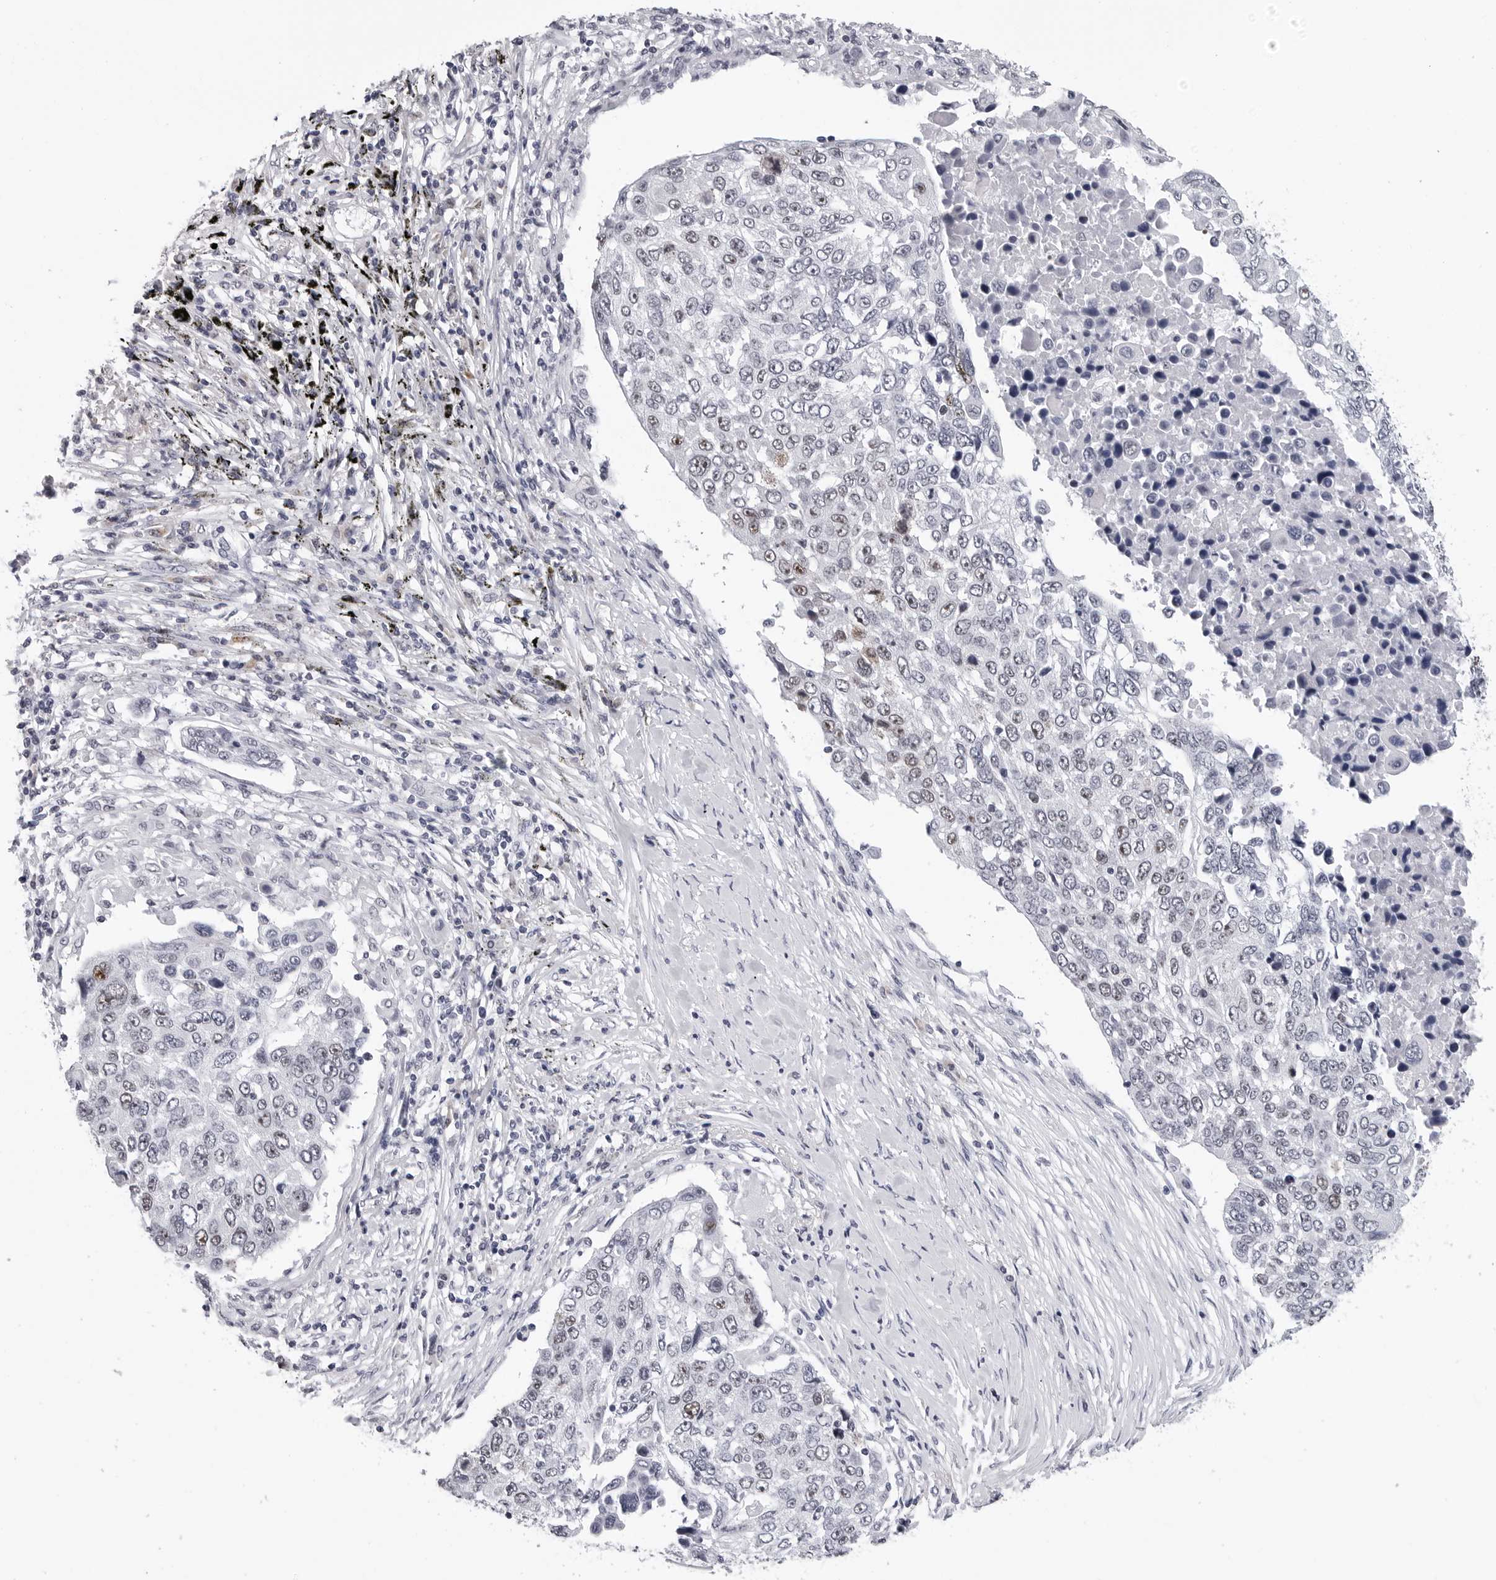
{"staining": {"intensity": "moderate", "quantity": "<25%", "location": "nuclear"}, "tissue": "lung cancer", "cell_type": "Tumor cells", "image_type": "cancer", "snomed": [{"axis": "morphology", "description": "Squamous cell carcinoma, NOS"}, {"axis": "topography", "description": "Lung"}], "caption": "Protein staining shows moderate nuclear expression in approximately <25% of tumor cells in lung cancer (squamous cell carcinoma).", "gene": "GNL2", "patient": {"sex": "male", "age": 66}}